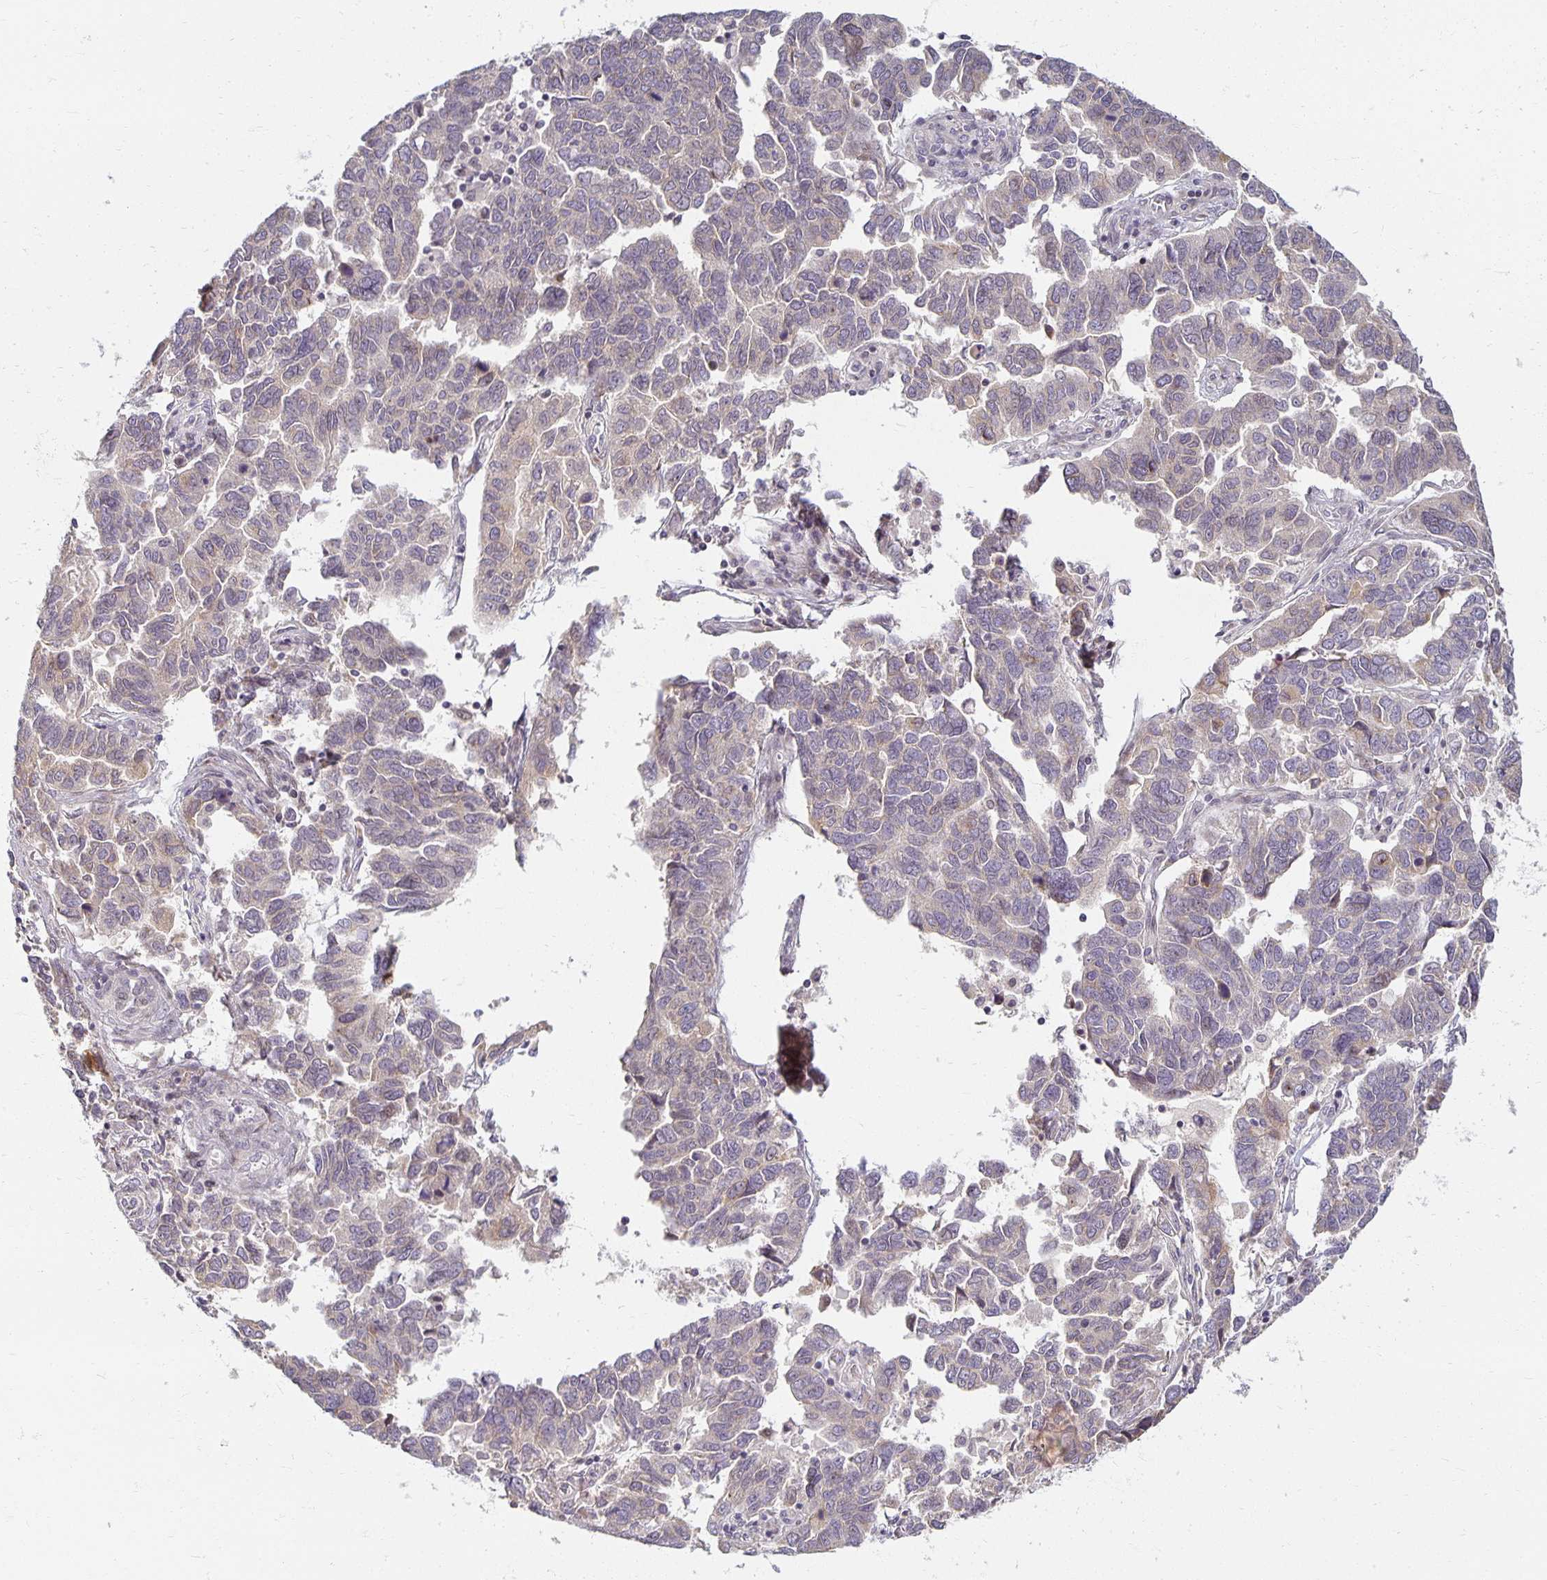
{"staining": {"intensity": "negative", "quantity": "none", "location": "none"}, "tissue": "ovarian cancer", "cell_type": "Tumor cells", "image_type": "cancer", "snomed": [{"axis": "morphology", "description": "Cystadenocarcinoma, serous, NOS"}, {"axis": "topography", "description": "Ovary"}], "caption": "Tumor cells show no significant protein expression in ovarian serous cystadenocarcinoma.", "gene": "EHF", "patient": {"sex": "female", "age": 64}}